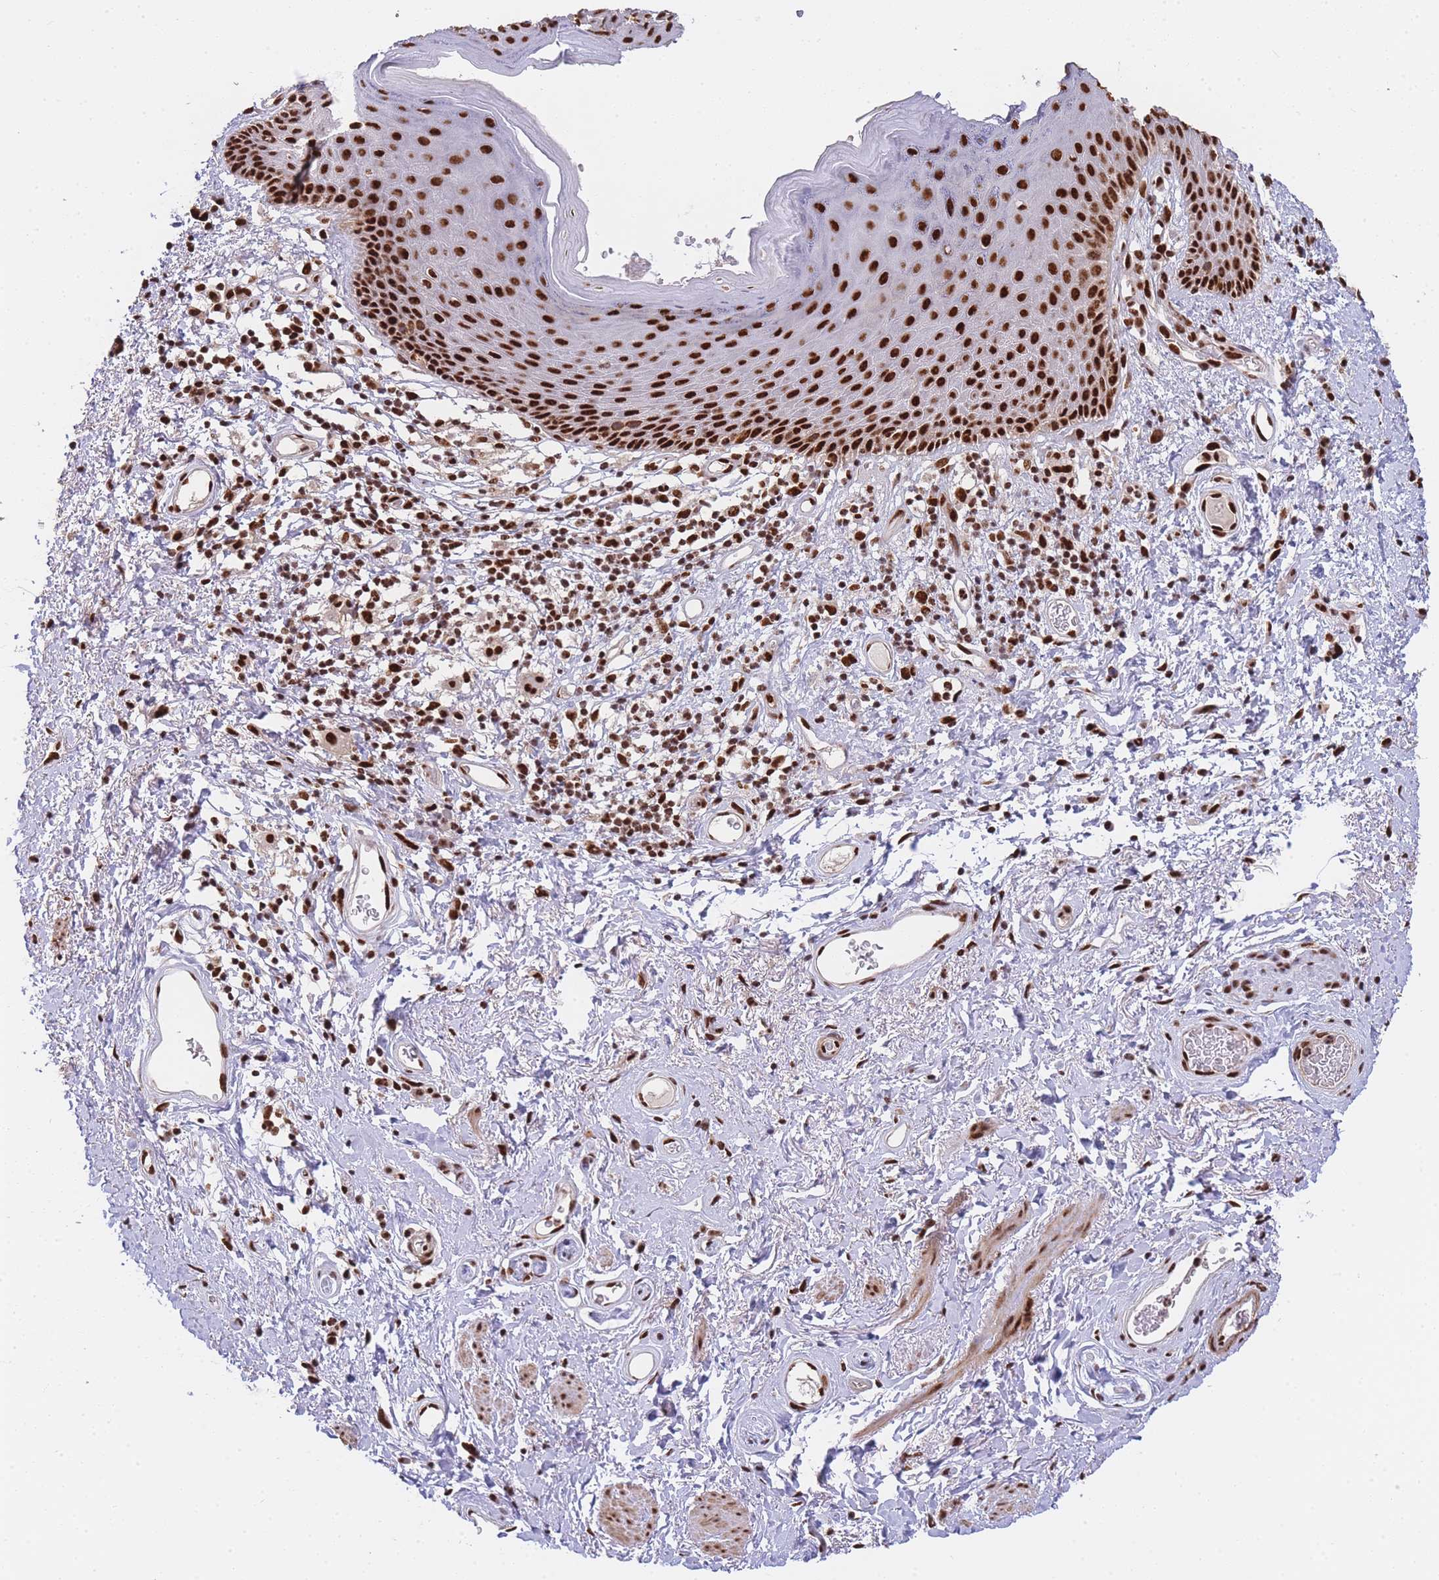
{"staining": {"intensity": "strong", "quantity": ">75%", "location": "nuclear"}, "tissue": "skin", "cell_type": "Epidermal cells", "image_type": "normal", "snomed": [{"axis": "morphology", "description": "Normal tissue, NOS"}, {"axis": "topography", "description": "Anal"}], "caption": "Immunohistochemical staining of normal skin reveals high levels of strong nuclear expression in about >75% of epidermal cells.", "gene": "PRKDC", "patient": {"sex": "female", "age": 46}}